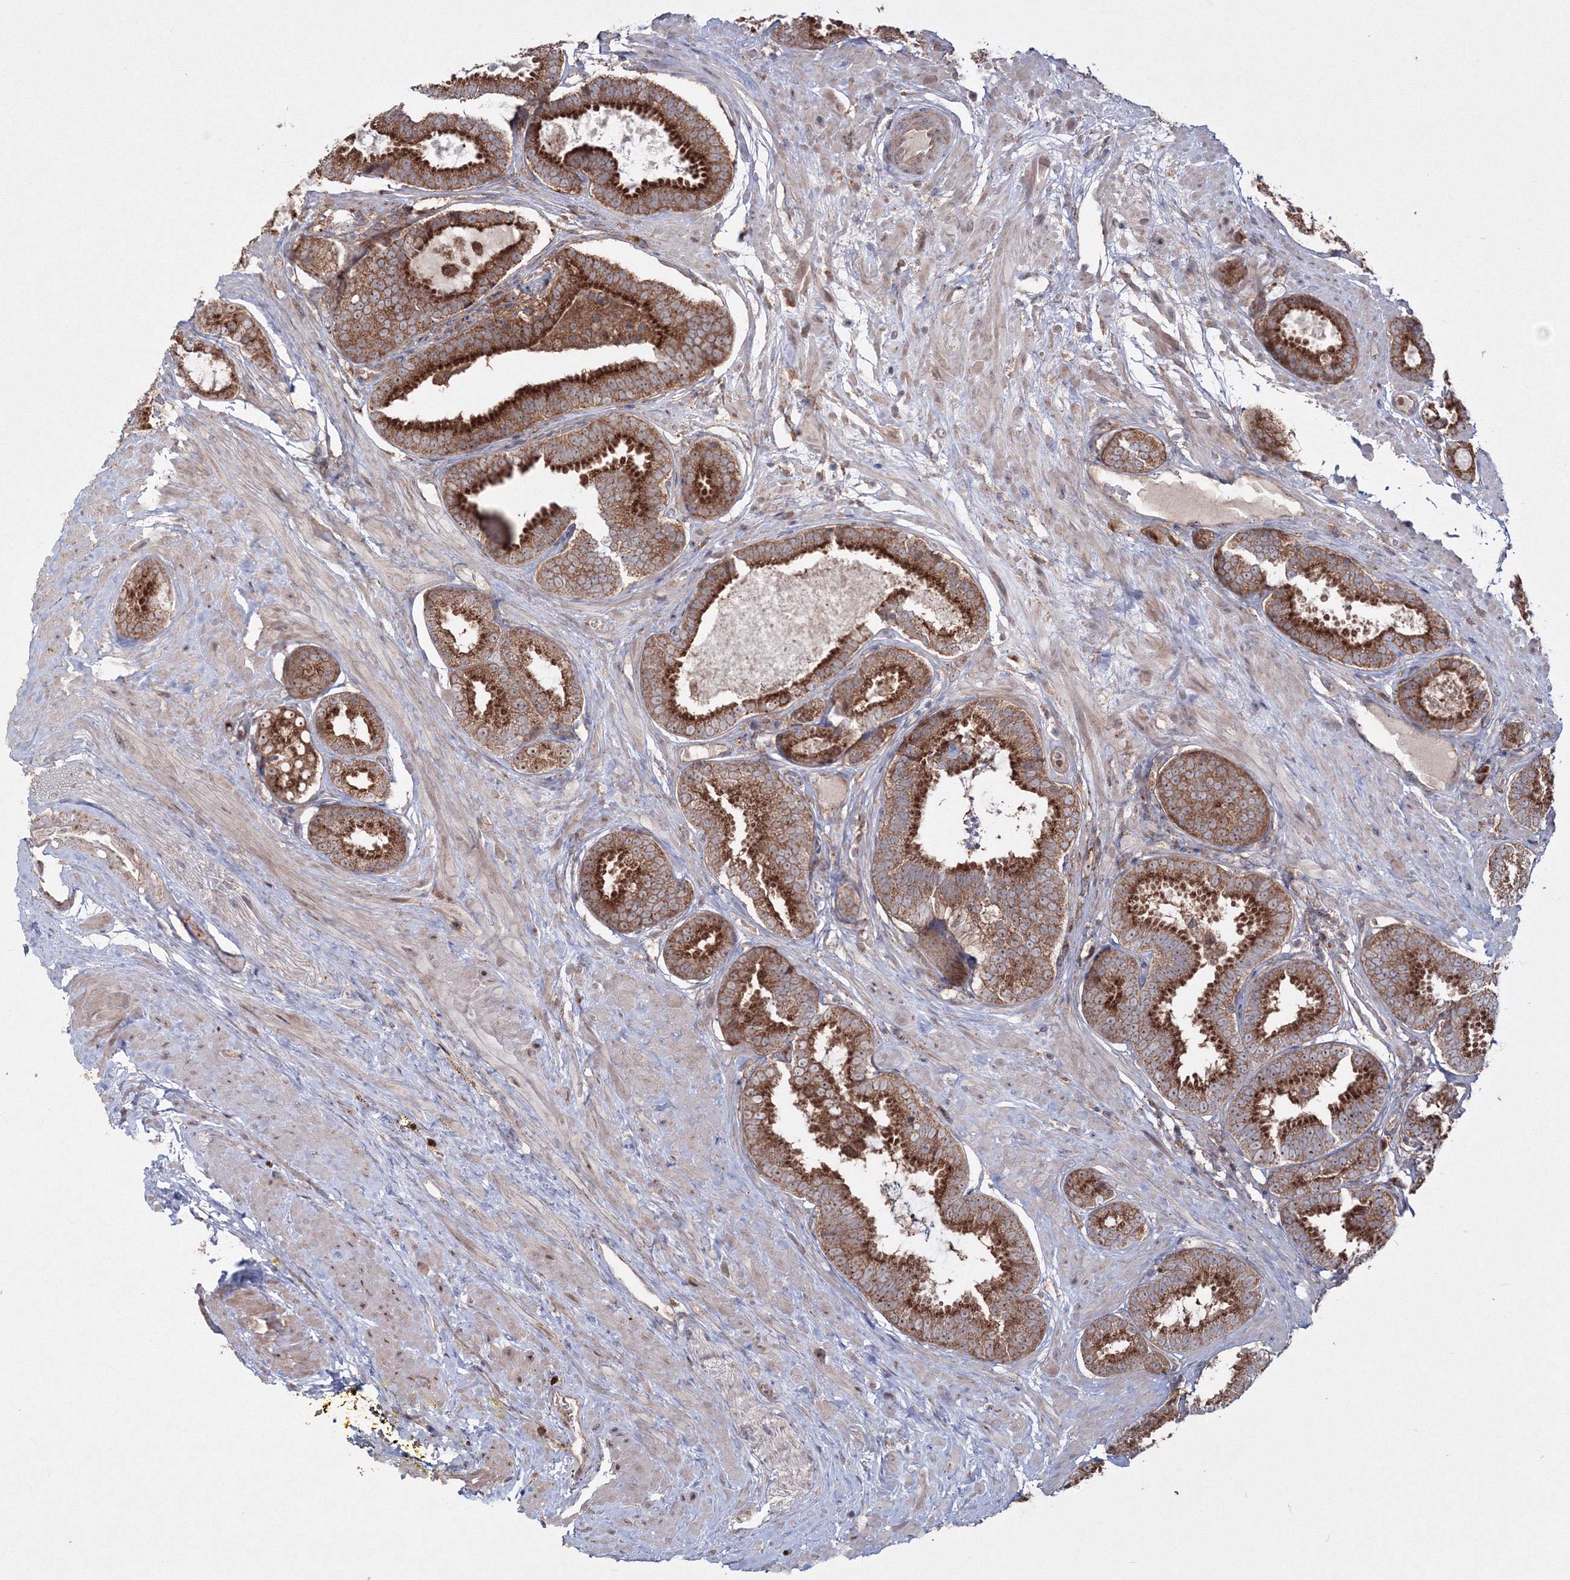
{"staining": {"intensity": "strong", "quantity": ">75%", "location": "cytoplasmic/membranous"}, "tissue": "prostate cancer", "cell_type": "Tumor cells", "image_type": "cancer", "snomed": [{"axis": "morphology", "description": "Adenocarcinoma, Low grade"}, {"axis": "topography", "description": "Prostate"}], "caption": "Immunohistochemical staining of prostate cancer reveals strong cytoplasmic/membranous protein positivity in about >75% of tumor cells. The protein of interest is shown in brown color, while the nuclei are stained blue.", "gene": "PEX13", "patient": {"sex": "male", "age": 71}}